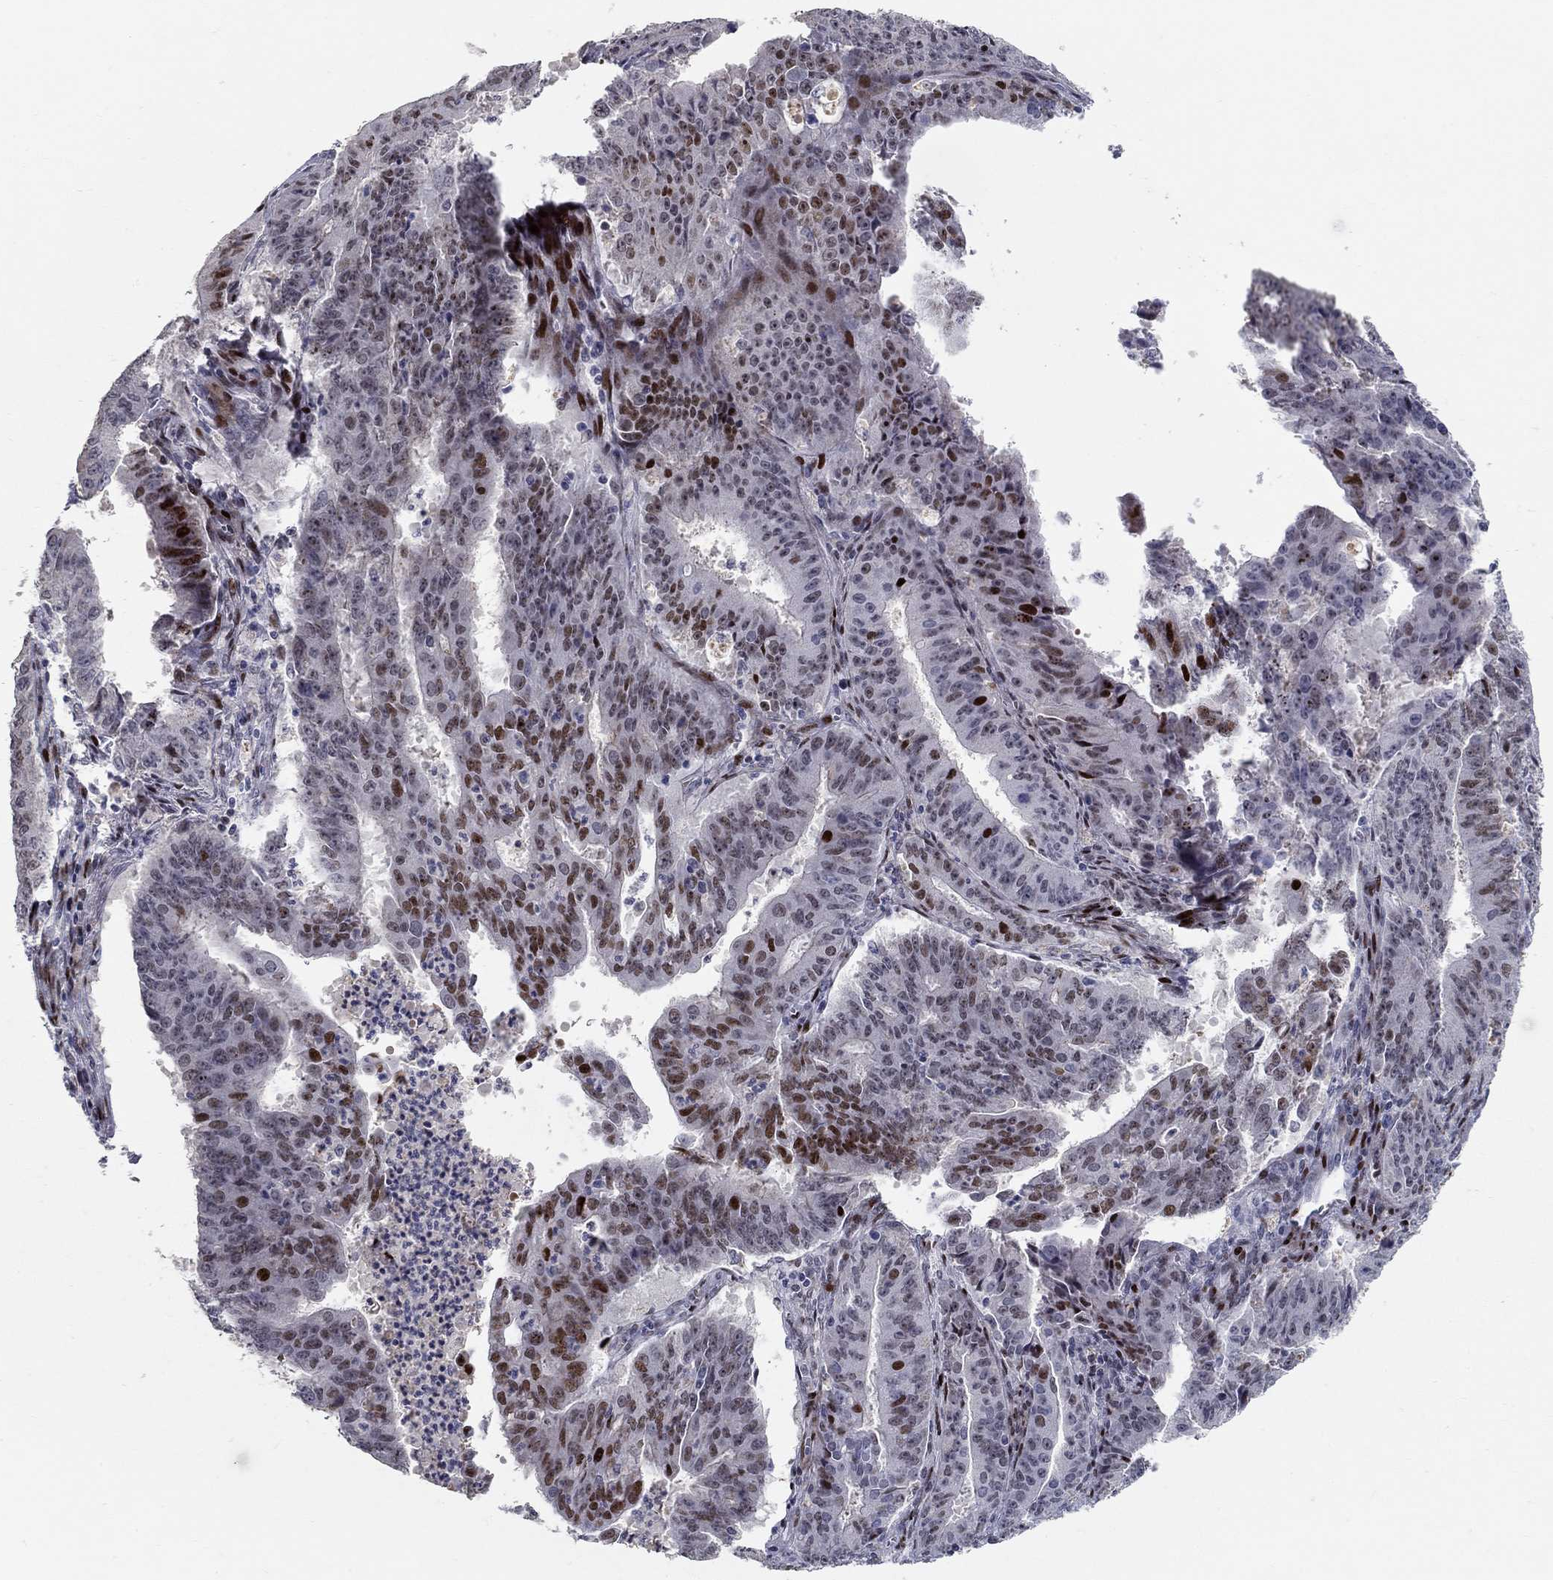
{"staining": {"intensity": "strong", "quantity": "<25%", "location": "nuclear"}, "tissue": "ovarian cancer", "cell_type": "Tumor cells", "image_type": "cancer", "snomed": [{"axis": "morphology", "description": "Carcinoma, endometroid"}, {"axis": "topography", "description": "Ovary"}], "caption": "Tumor cells display strong nuclear staining in approximately <25% of cells in ovarian cancer. The protein is shown in brown color, while the nuclei are stained blue.", "gene": "RAPGEF5", "patient": {"sex": "female", "age": 42}}